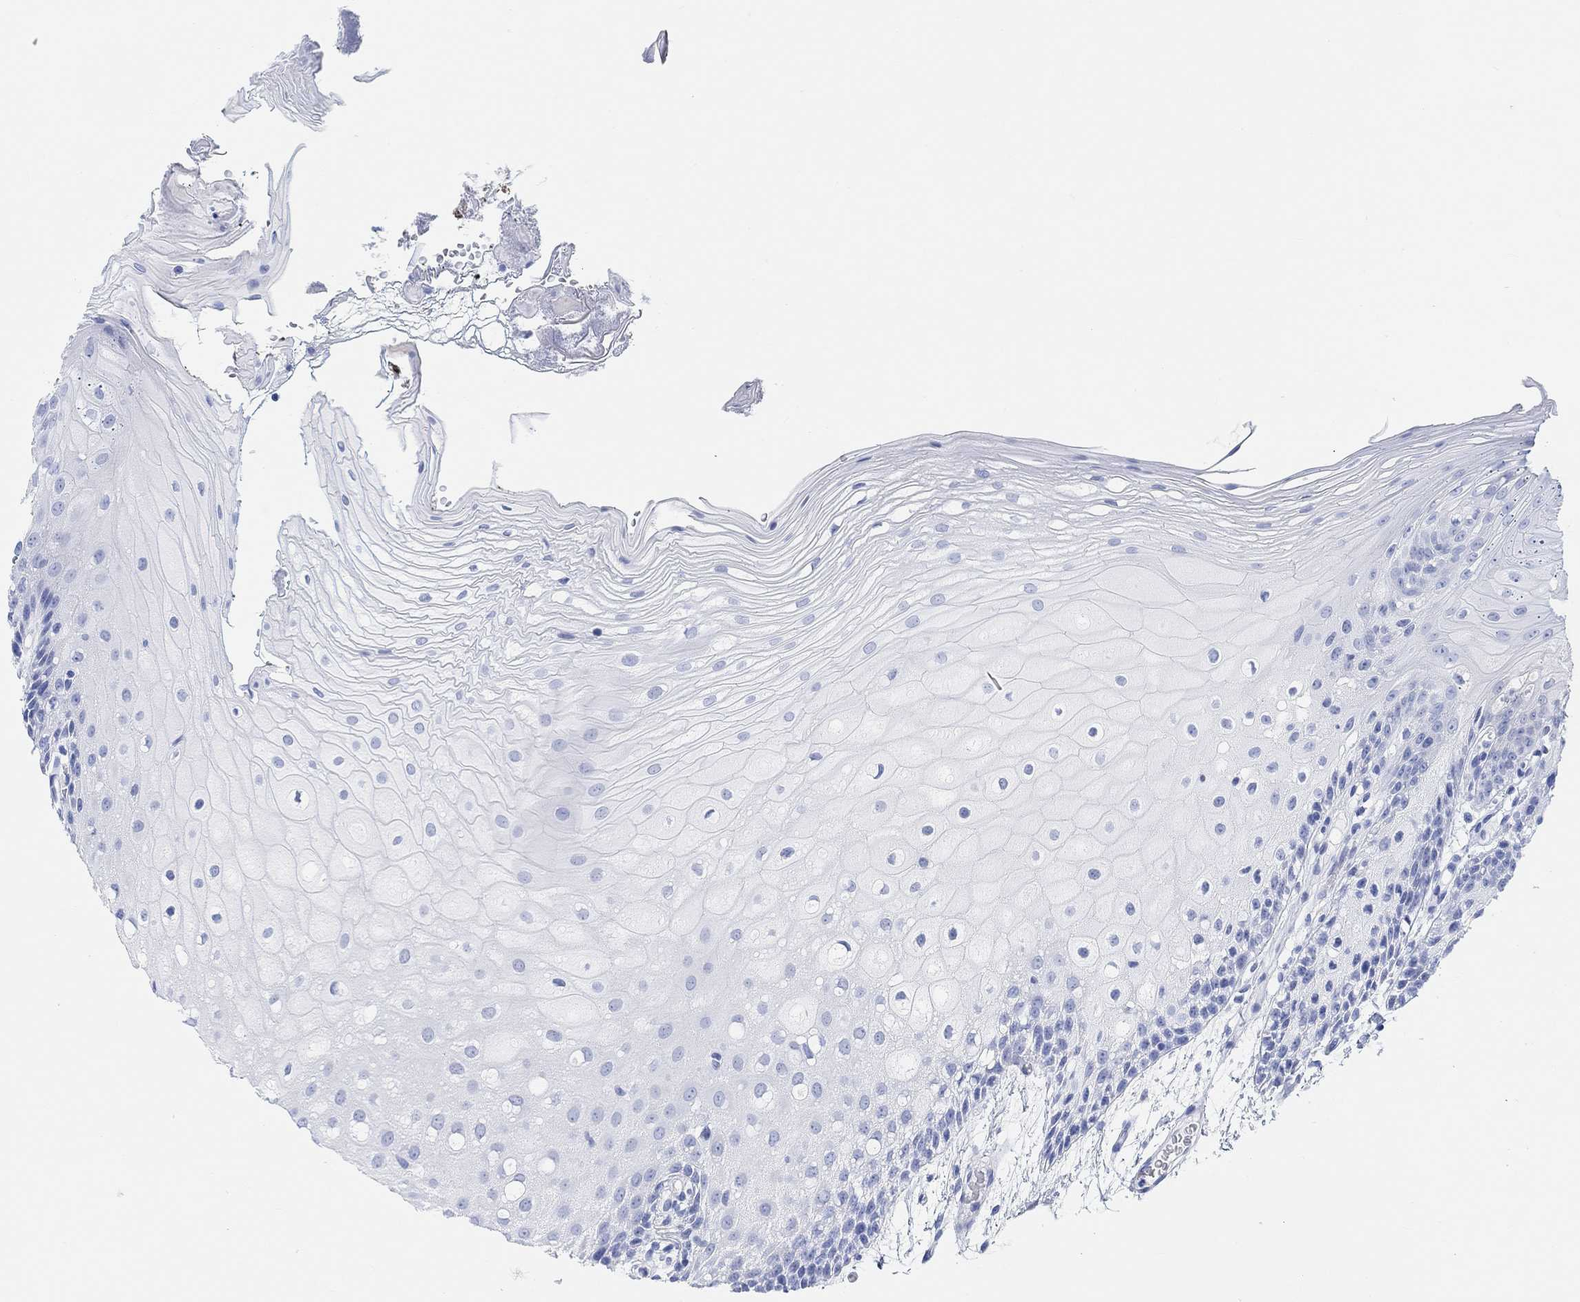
{"staining": {"intensity": "negative", "quantity": "none", "location": "none"}, "tissue": "oral mucosa", "cell_type": "Squamous epithelial cells", "image_type": "normal", "snomed": [{"axis": "morphology", "description": "Normal tissue, NOS"}, {"axis": "morphology", "description": "Squamous cell carcinoma, NOS"}, {"axis": "topography", "description": "Oral tissue"}, {"axis": "topography", "description": "Head-Neck"}], "caption": "This is a micrograph of IHC staining of normal oral mucosa, which shows no staining in squamous epithelial cells. (IHC, brightfield microscopy, high magnification).", "gene": "ANKRD33", "patient": {"sex": "male", "age": 69}}